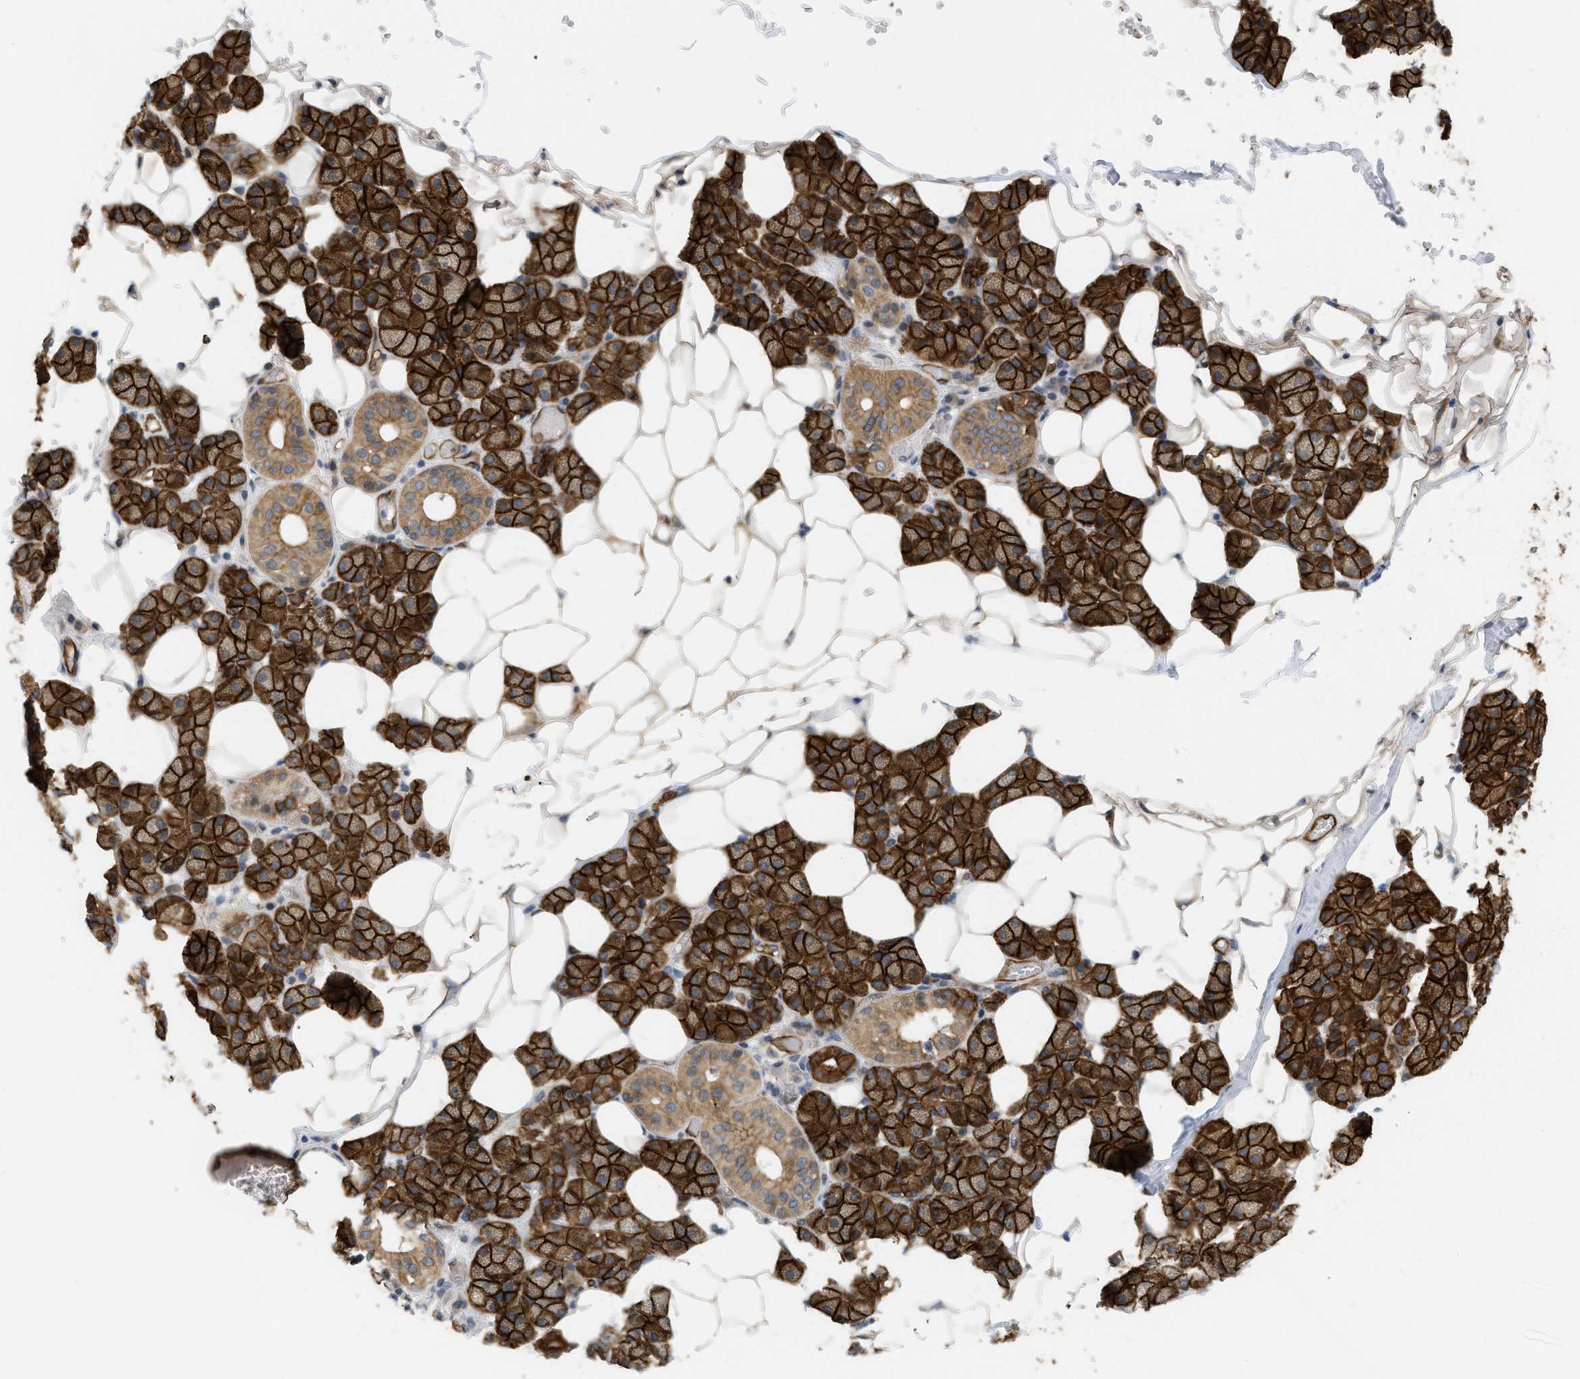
{"staining": {"intensity": "strong", "quantity": ">75%", "location": "cytoplasmic/membranous"}, "tissue": "salivary gland", "cell_type": "Glandular cells", "image_type": "normal", "snomed": [{"axis": "morphology", "description": "Normal tissue, NOS"}, {"axis": "topography", "description": "Salivary gland"}], "caption": "Immunohistochemistry micrograph of unremarkable salivary gland: salivary gland stained using immunohistochemistry (IHC) exhibits high levels of strong protein expression localized specifically in the cytoplasmic/membranous of glandular cells, appearing as a cytoplasmic/membranous brown color.", "gene": "PALMD", "patient": {"sex": "female", "age": 33}}